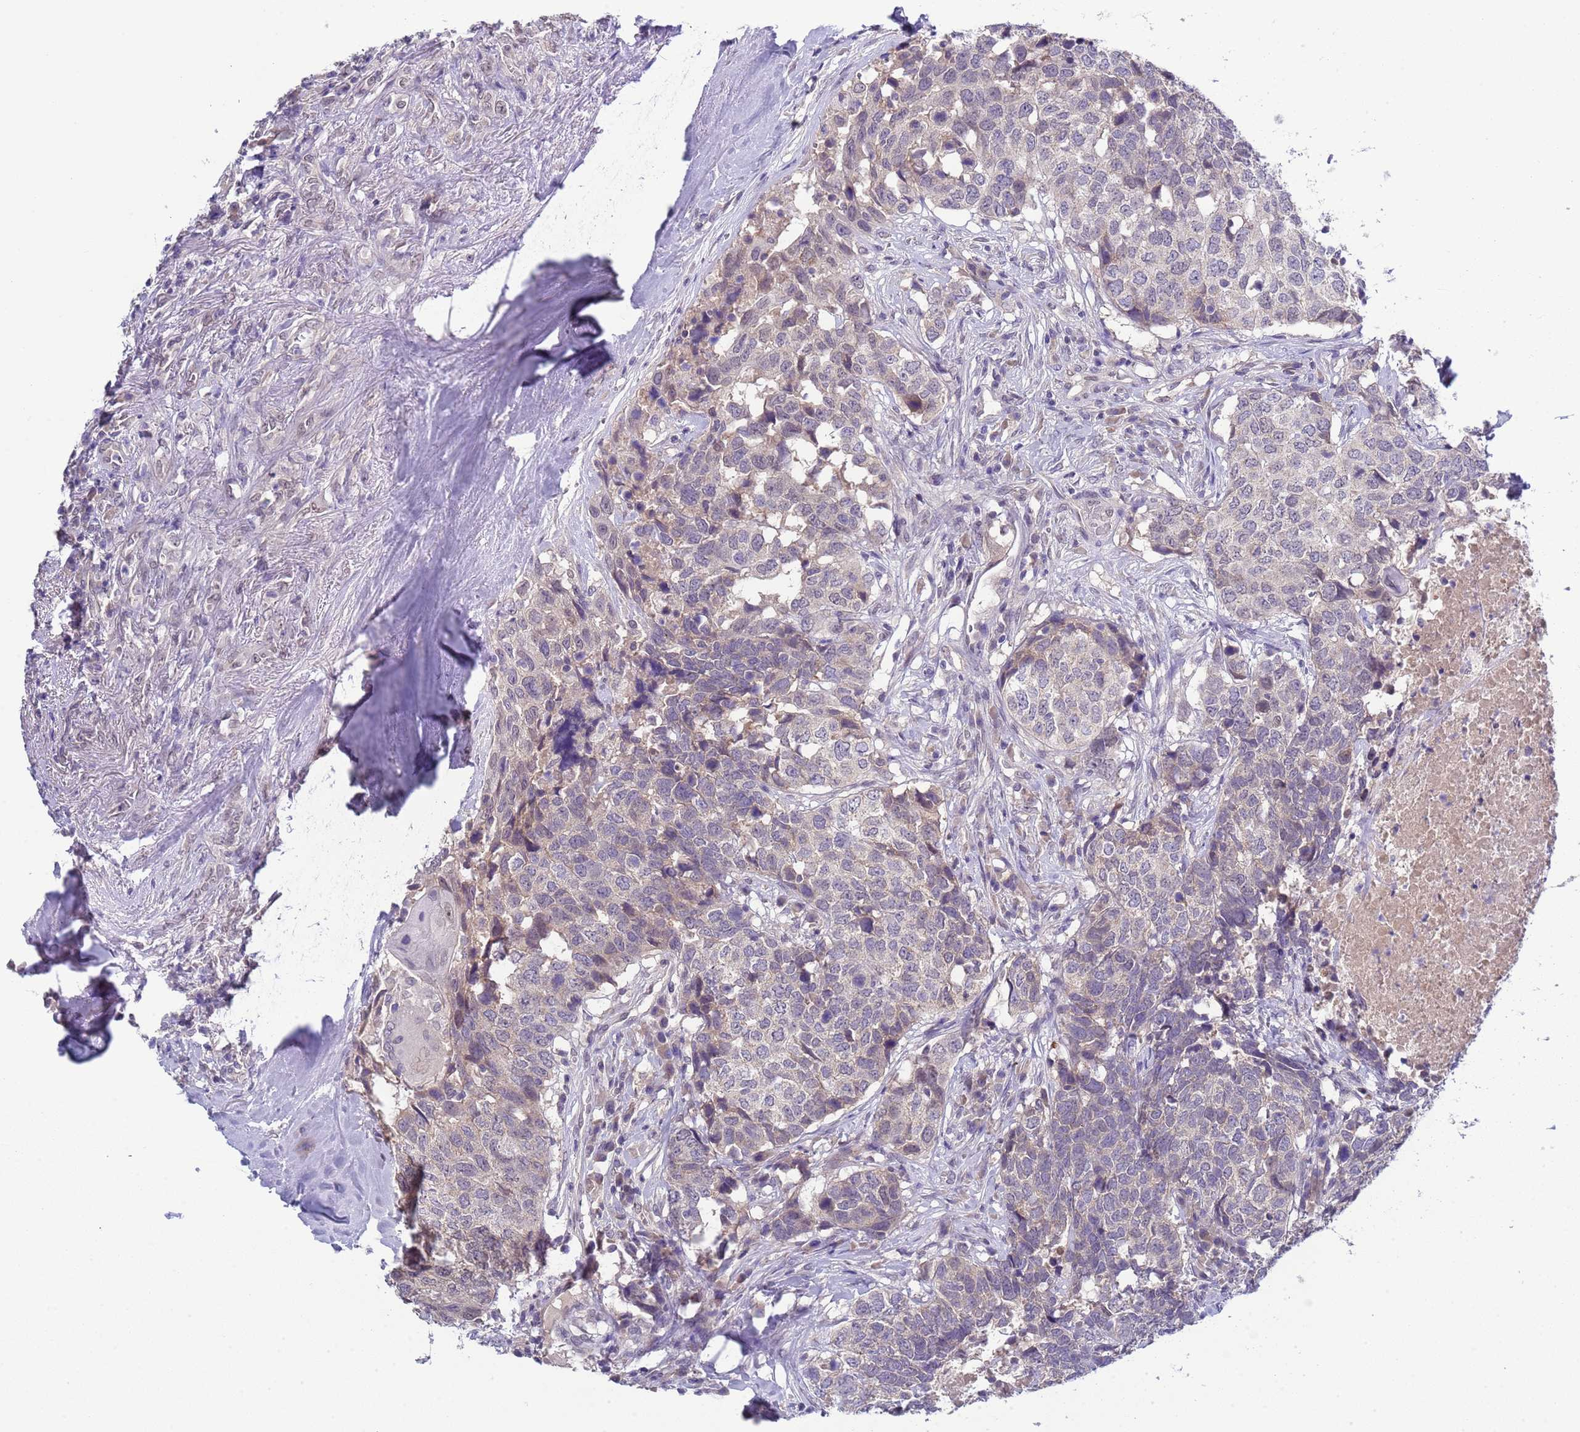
{"staining": {"intensity": "weak", "quantity": "<25%", "location": "cytoplasmic/membranous"}, "tissue": "head and neck cancer", "cell_type": "Tumor cells", "image_type": "cancer", "snomed": [{"axis": "morphology", "description": "Squamous cell carcinoma, NOS"}, {"axis": "topography", "description": "Head-Neck"}], "caption": "A micrograph of human squamous cell carcinoma (head and neck) is negative for staining in tumor cells.", "gene": "TRMT10A", "patient": {"sex": "male", "age": 66}}